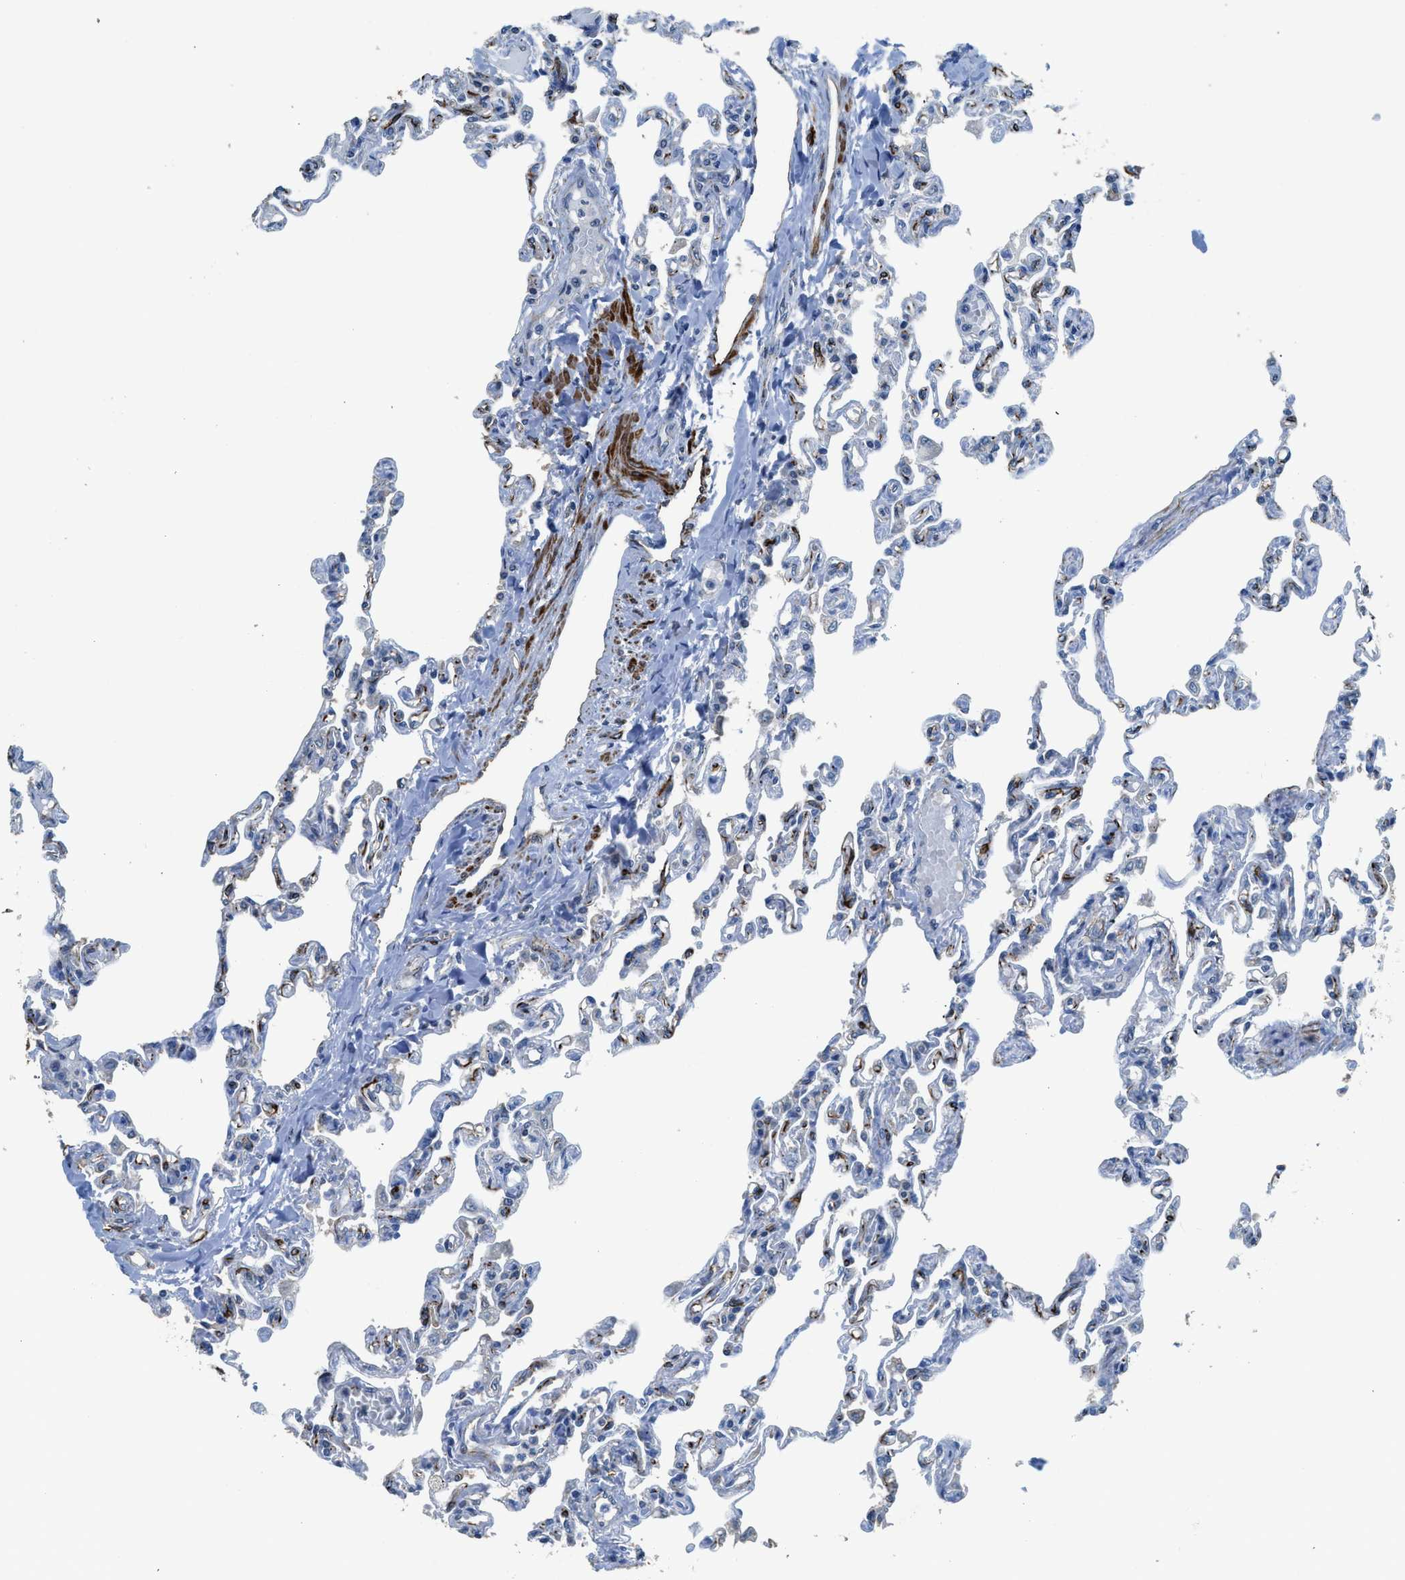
{"staining": {"intensity": "negative", "quantity": "none", "location": "none"}, "tissue": "lung", "cell_type": "Alveolar cells", "image_type": "normal", "snomed": [{"axis": "morphology", "description": "Normal tissue, NOS"}, {"axis": "topography", "description": "Lung"}], "caption": "This is an immunohistochemistry (IHC) photomicrograph of normal human lung. There is no expression in alveolar cells.", "gene": "SYNM", "patient": {"sex": "male", "age": 21}}